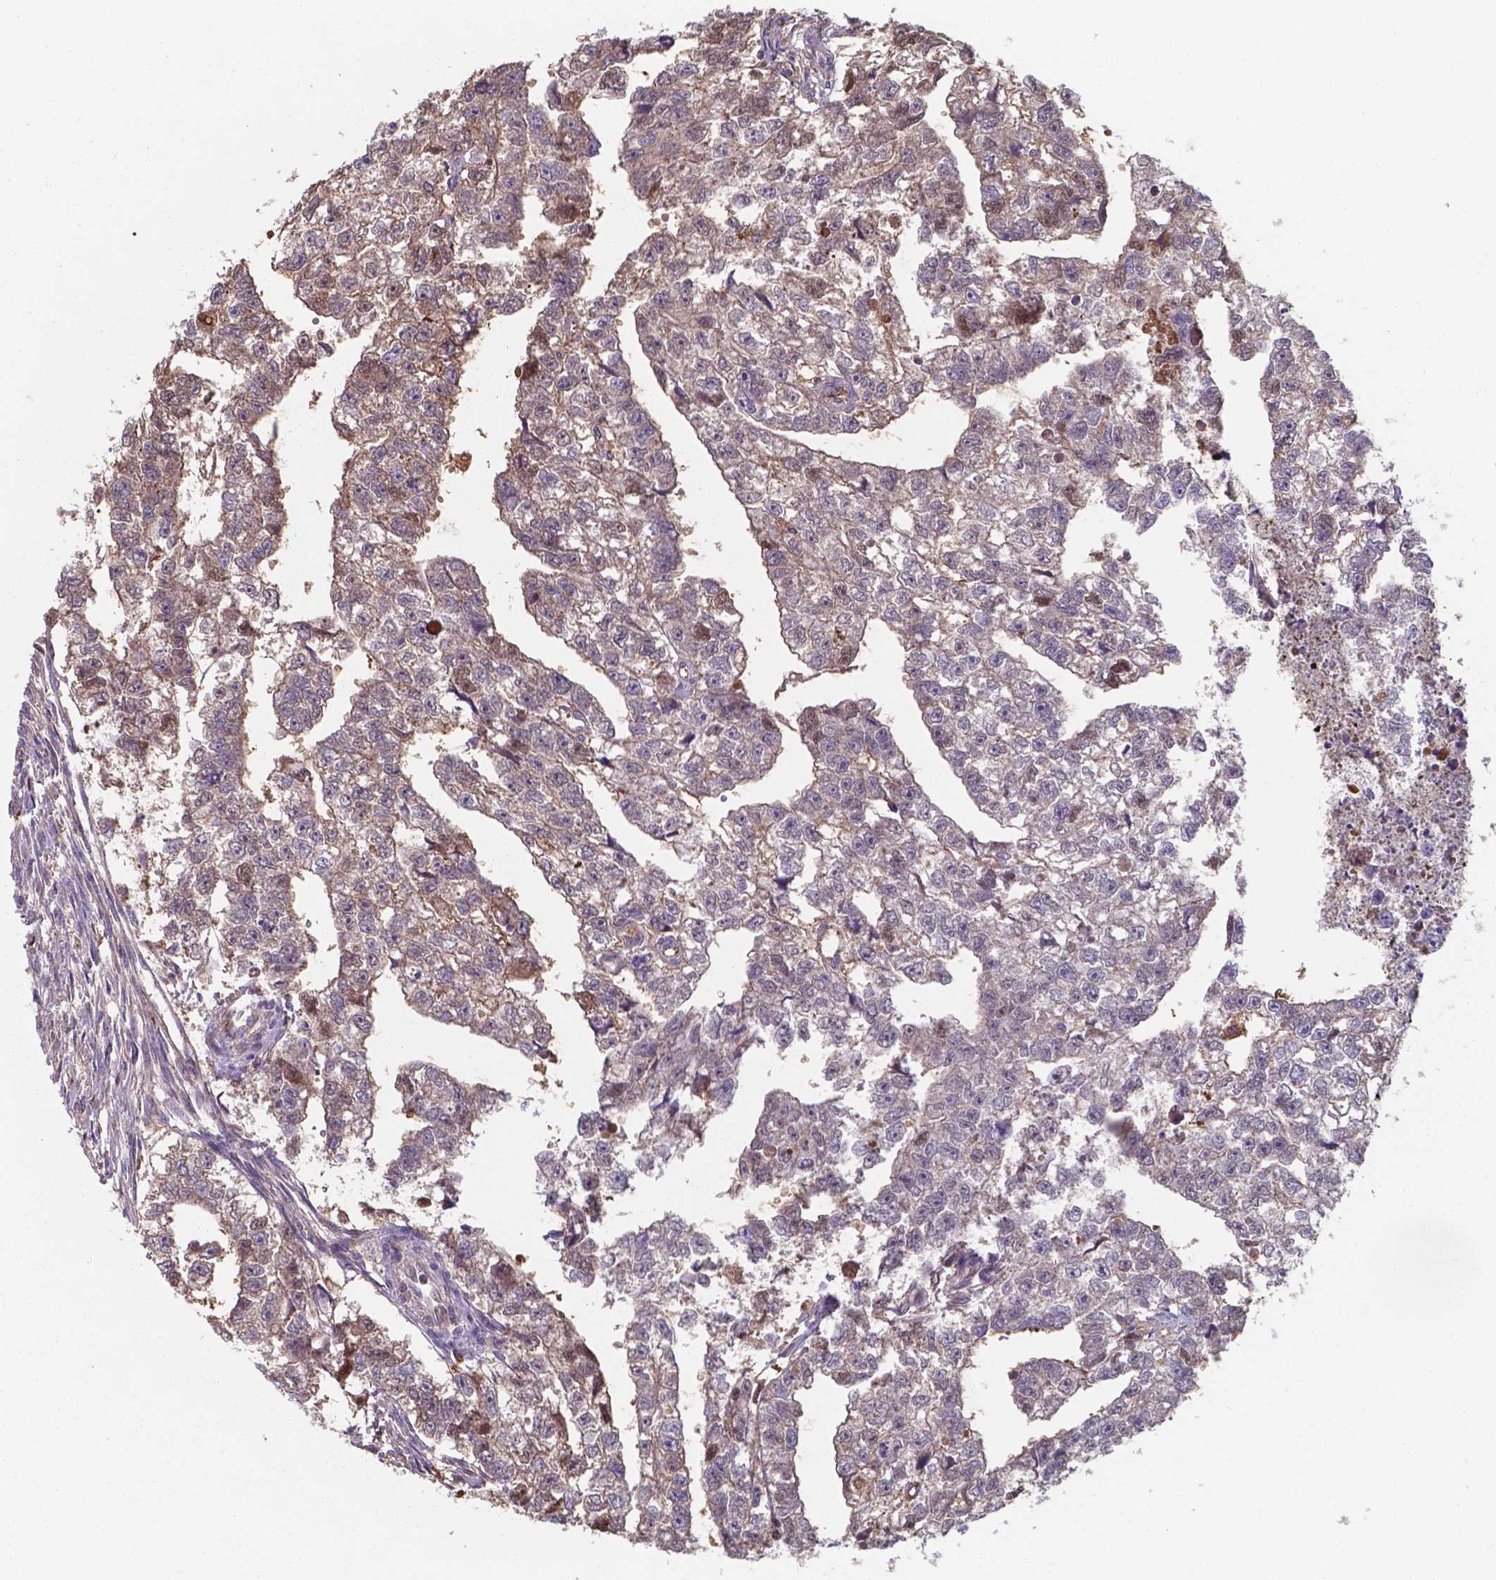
{"staining": {"intensity": "negative", "quantity": "none", "location": "none"}, "tissue": "testis cancer", "cell_type": "Tumor cells", "image_type": "cancer", "snomed": [{"axis": "morphology", "description": "Carcinoma, Embryonal, NOS"}, {"axis": "morphology", "description": "Teratoma, malignant, NOS"}, {"axis": "topography", "description": "Testis"}], "caption": "A high-resolution micrograph shows immunohistochemistry staining of testis embryonal carcinoma, which displays no significant staining in tumor cells.", "gene": "SERPINA1", "patient": {"sex": "male", "age": 44}}